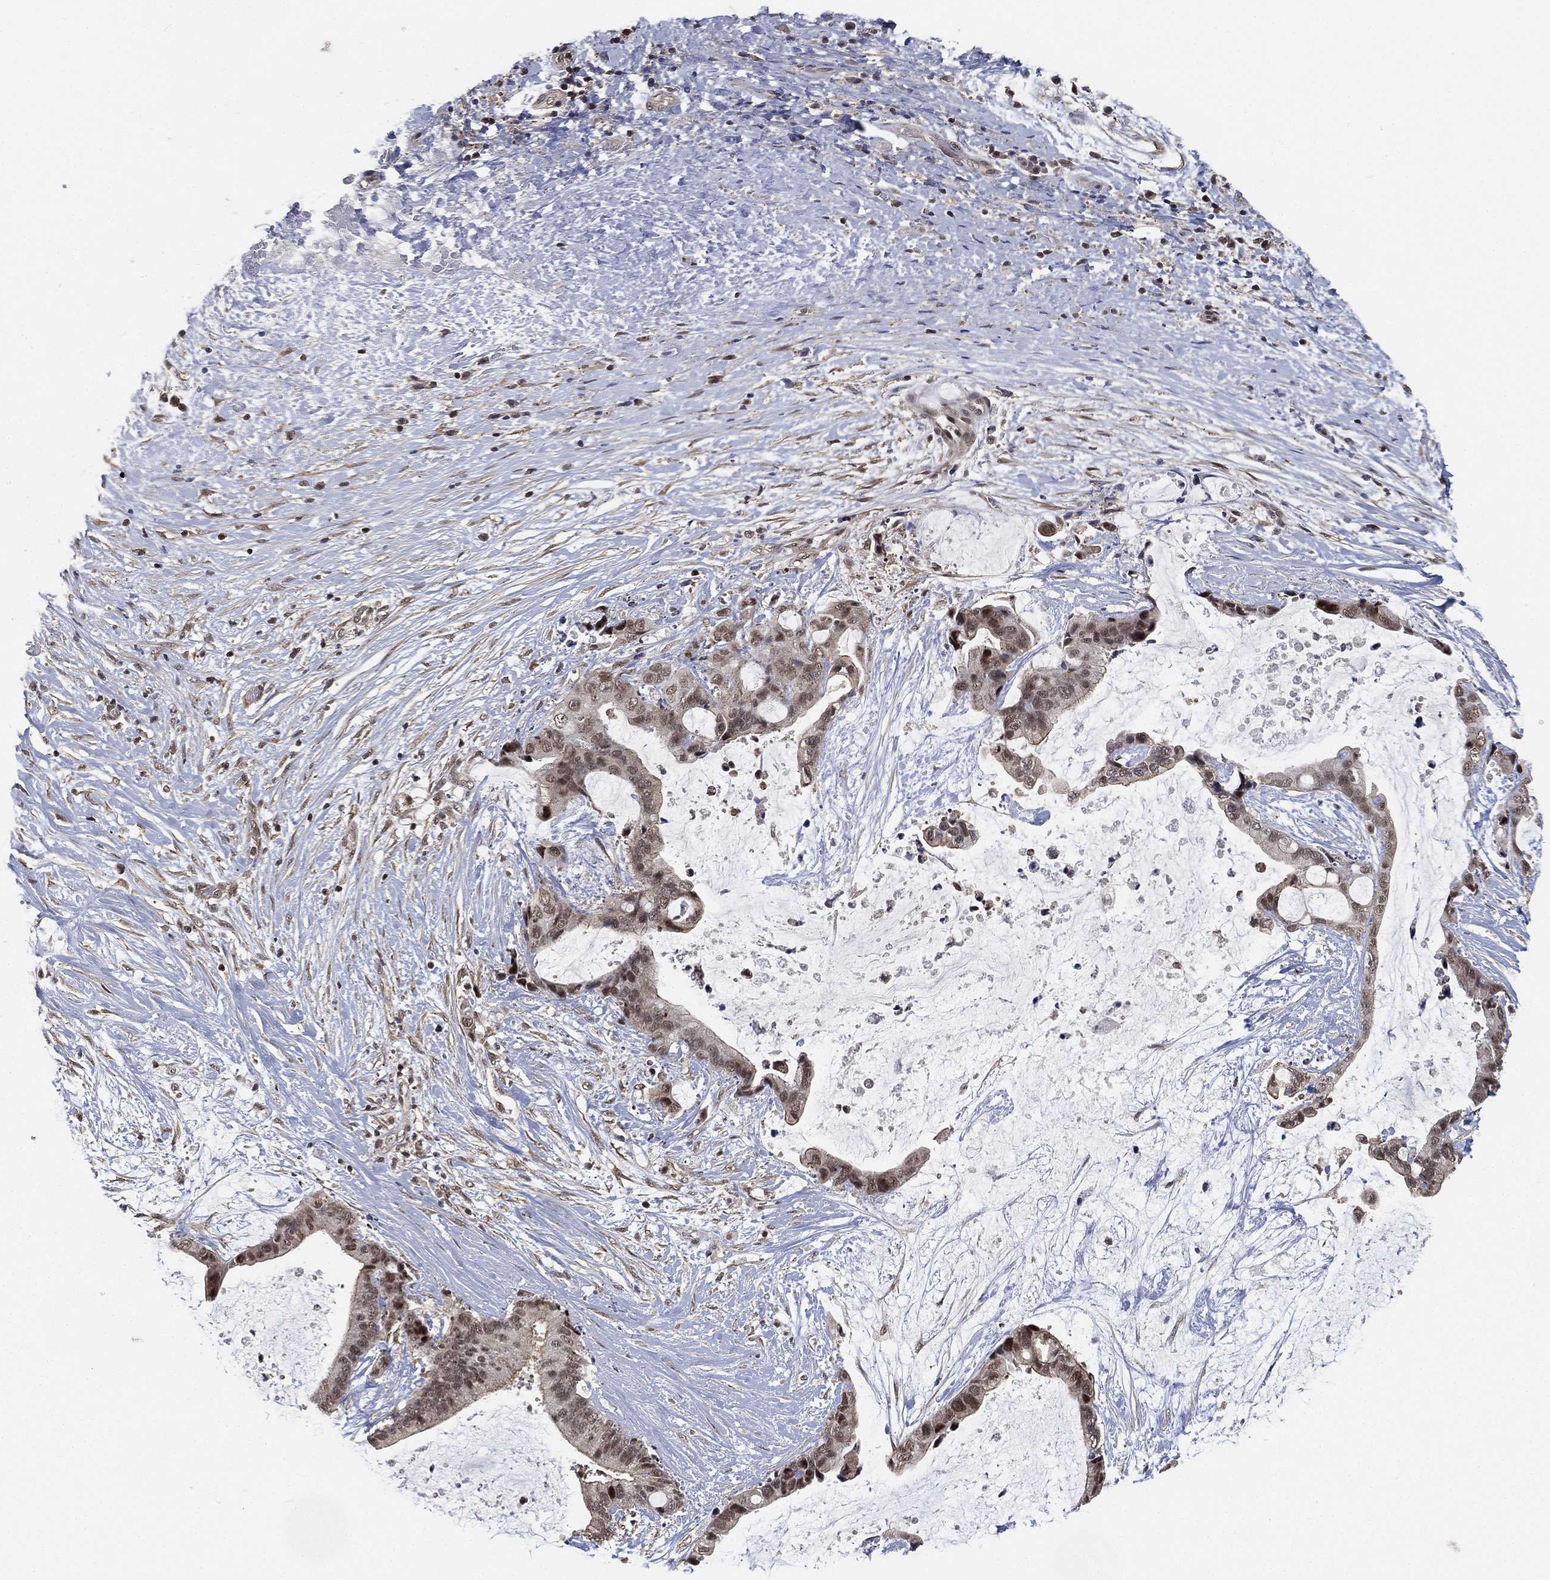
{"staining": {"intensity": "weak", "quantity": "<25%", "location": "nuclear"}, "tissue": "liver cancer", "cell_type": "Tumor cells", "image_type": "cancer", "snomed": [{"axis": "morphology", "description": "Cholangiocarcinoma"}, {"axis": "topography", "description": "Liver"}], "caption": "Image shows no protein expression in tumor cells of liver cholangiocarcinoma tissue.", "gene": "RSRC2", "patient": {"sex": "female", "age": 73}}